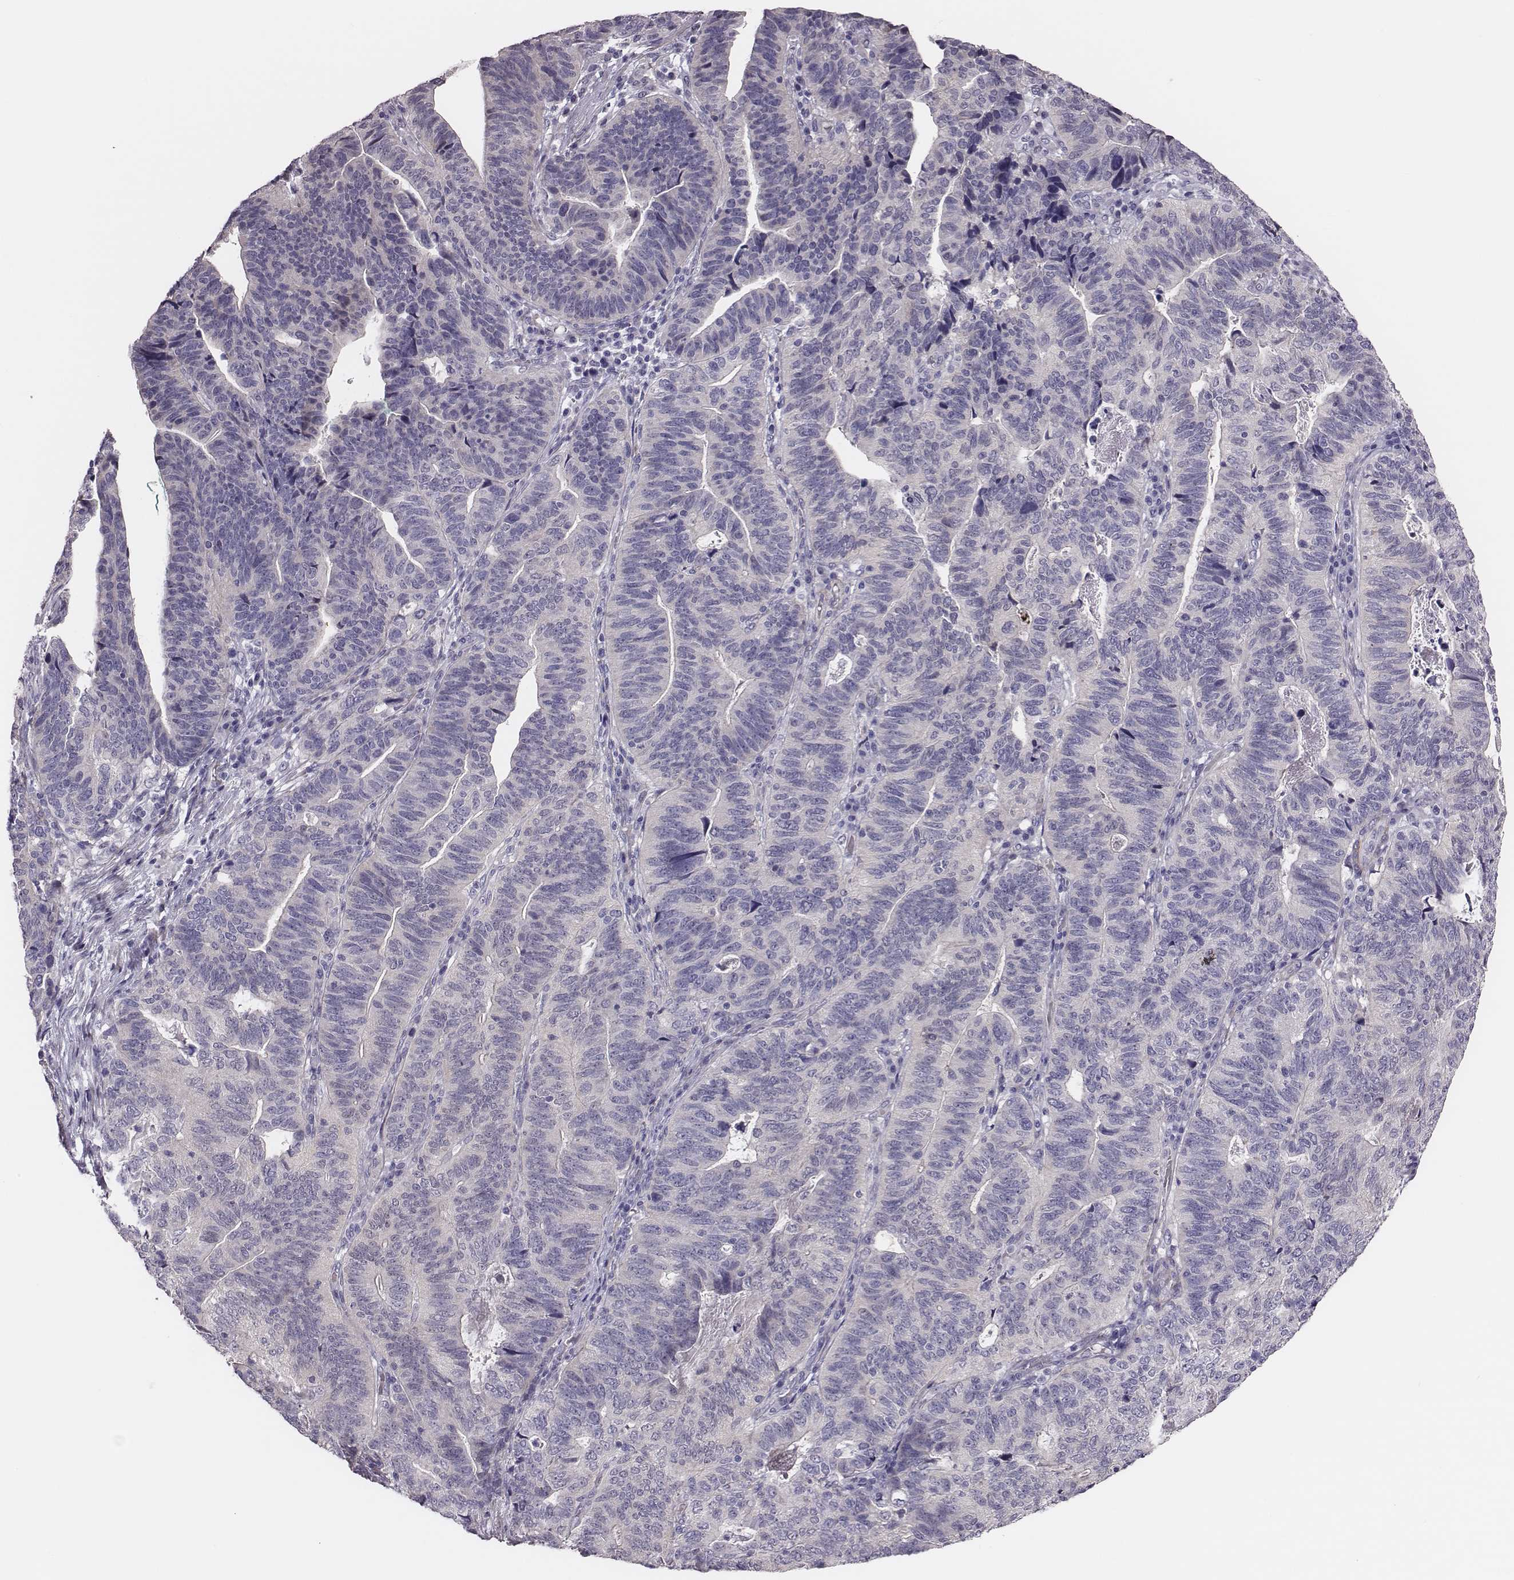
{"staining": {"intensity": "negative", "quantity": "none", "location": "none"}, "tissue": "stomach cancer", "cell_type": "Tumor cells", "image_type": "cancer", "snomed": [{"axis": "morphology", "description": "Adenocarcinoma, NOS"}, {"axis": "topography", "description": "Stomach, upper"}], "caption": "Tumor cells show no significant protein expression in stomach adenocarcinoma. (Stains: DAB immunohistochemistry (IHC) with hematoxylin counter stain, Microscopy: brightfield microscopy at high magnification).", "gene": "SCML2", "patient": {"sex": "female", "age": 67}}